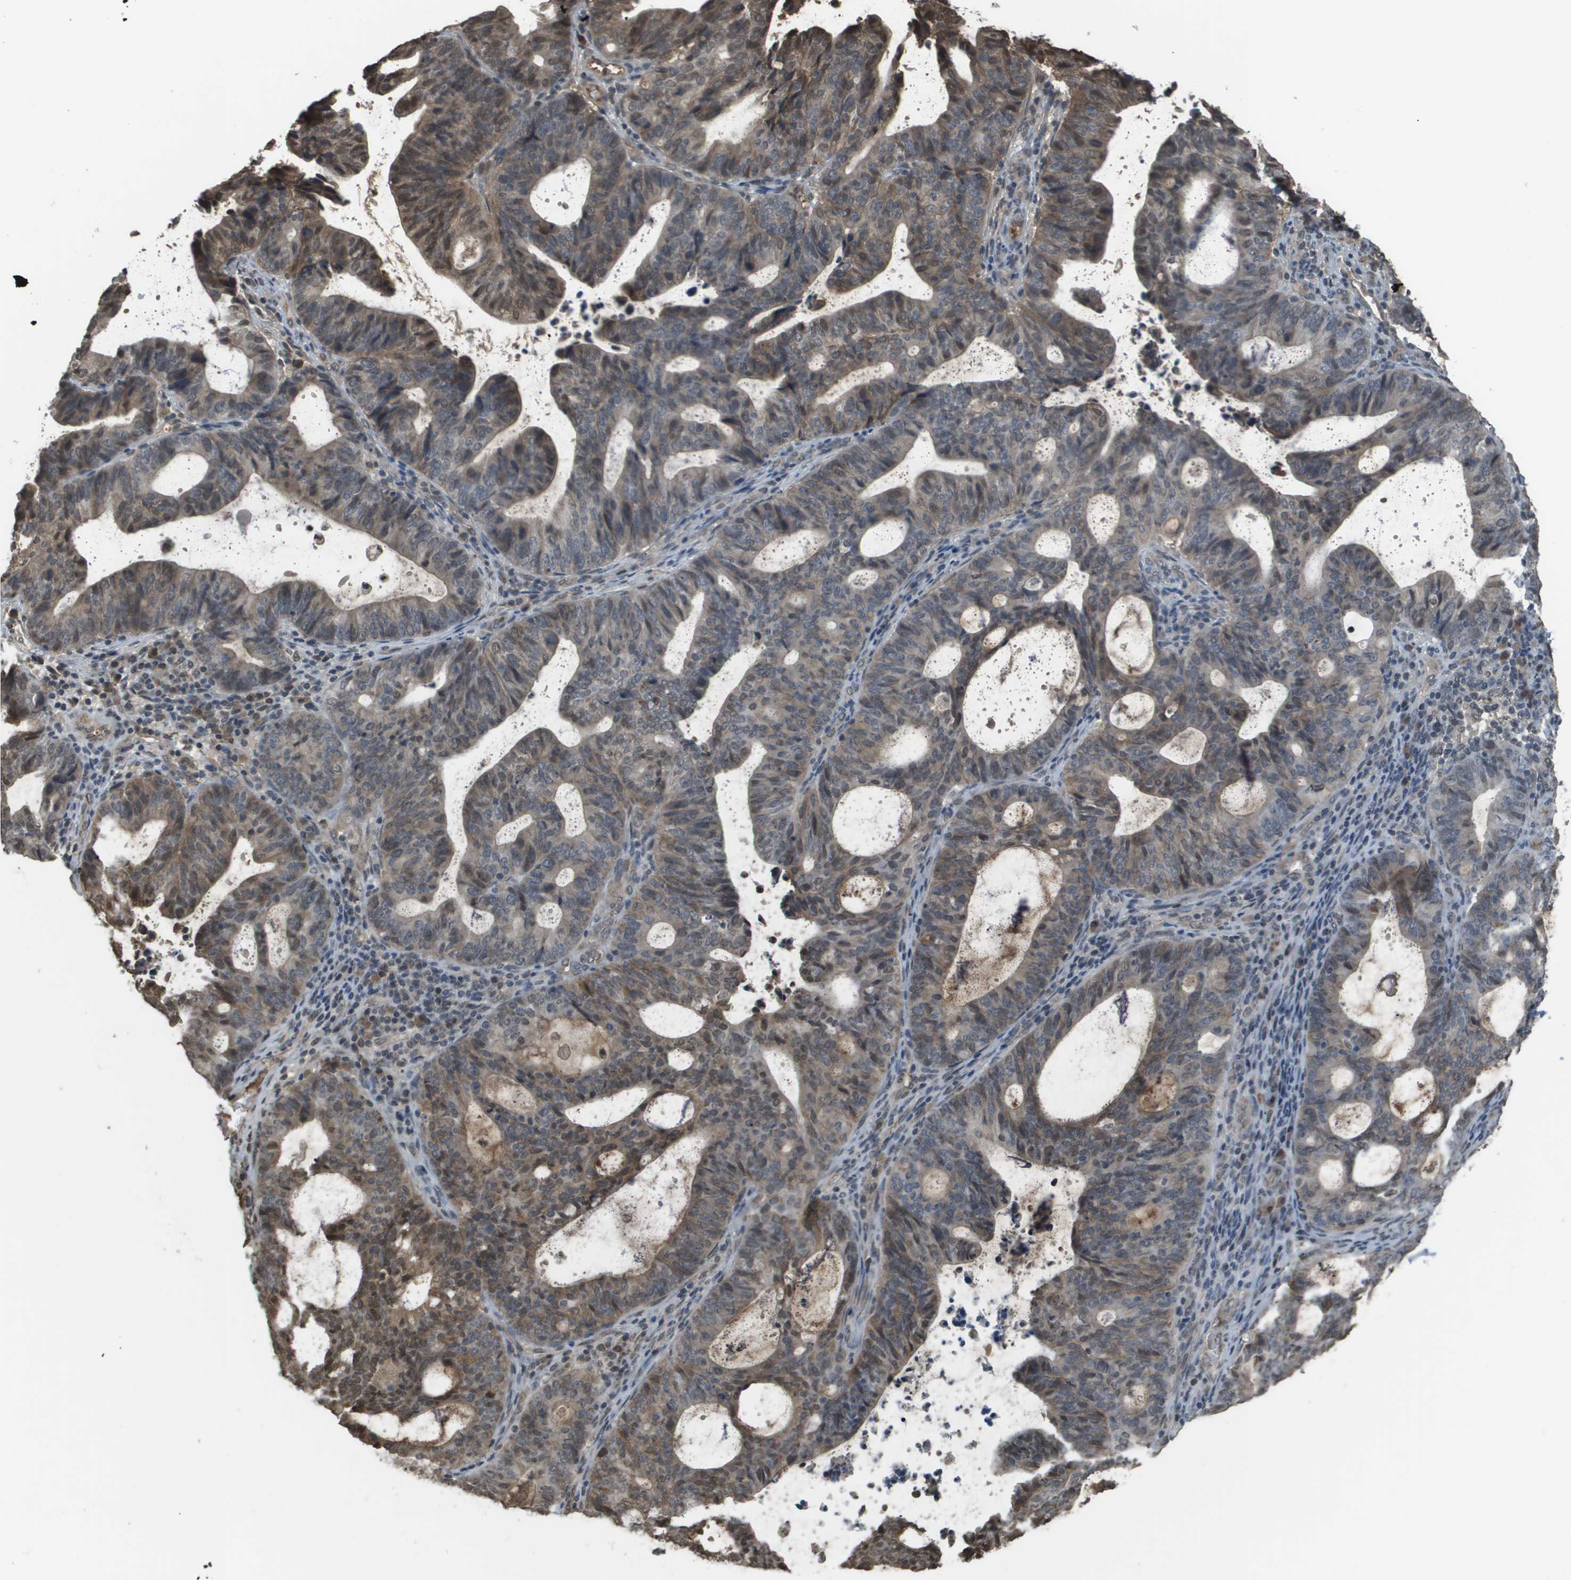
{"staining": {"intensity": "moderate", "quantity": "25%-75%", "location": "cytoplasmic/membranous,nuclear"}, "tissue": "endometrial cancer", "cell_type": "Tumor cells", "image_type": "cancer", "snomed": [{"axis": "morphology", "description": "Adenocarcinoma, NOS"}, {"axis": "topography", "description": "Uterus"}], "caption": "Moderate cytoplasmic/membranous and nuclear staining for a protein is seen in approximately 25%-75% of tumor cells of endometrial cancer using immunohistochemistry.", "gene": "NDRG2", "patient": {"sex": "female", "age": 83}}